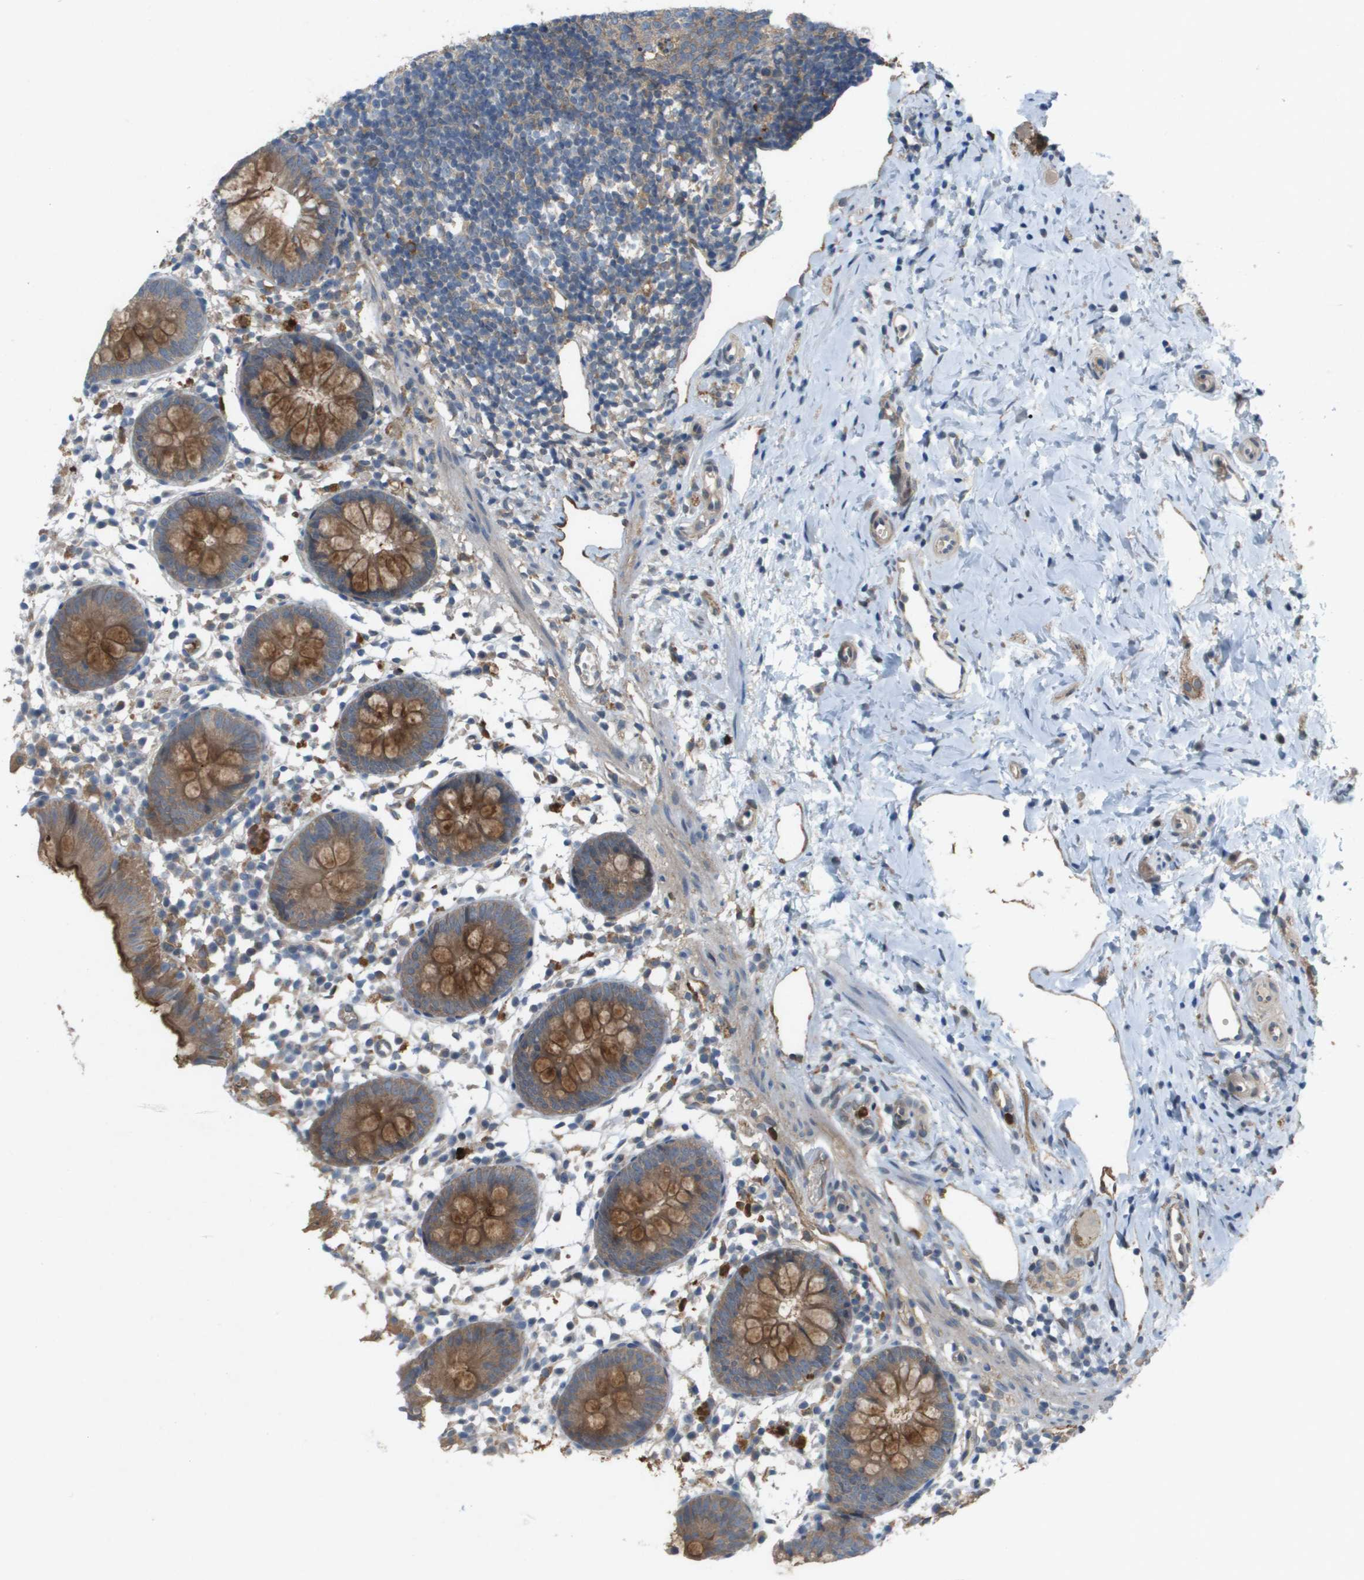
{"staining": {"intensity": "moderate", "quantity": ">75%", "location": "cytoplasmic/membranous"}, "tissue": "appendix", "cell_type": "Glandular cells", "image_type": "normal", "snomed": [{"axis": "morphology", "description": "Normal tissue, NOS"}, {"axis": "topography", "description": "Appendix"}], "caption": "The immunohistochemical stain highlights moderate cytoplasmic/membranous positivity in glandular cells of benign appendix. The protein is stained brown, and the nuclei are stained in blue (DAB (3,3'-diaminobenzidine) IHC with brightfield microscopy, high magnification).", "gene": "PALD1", "patient": {"sex": "female", "age": 20}}